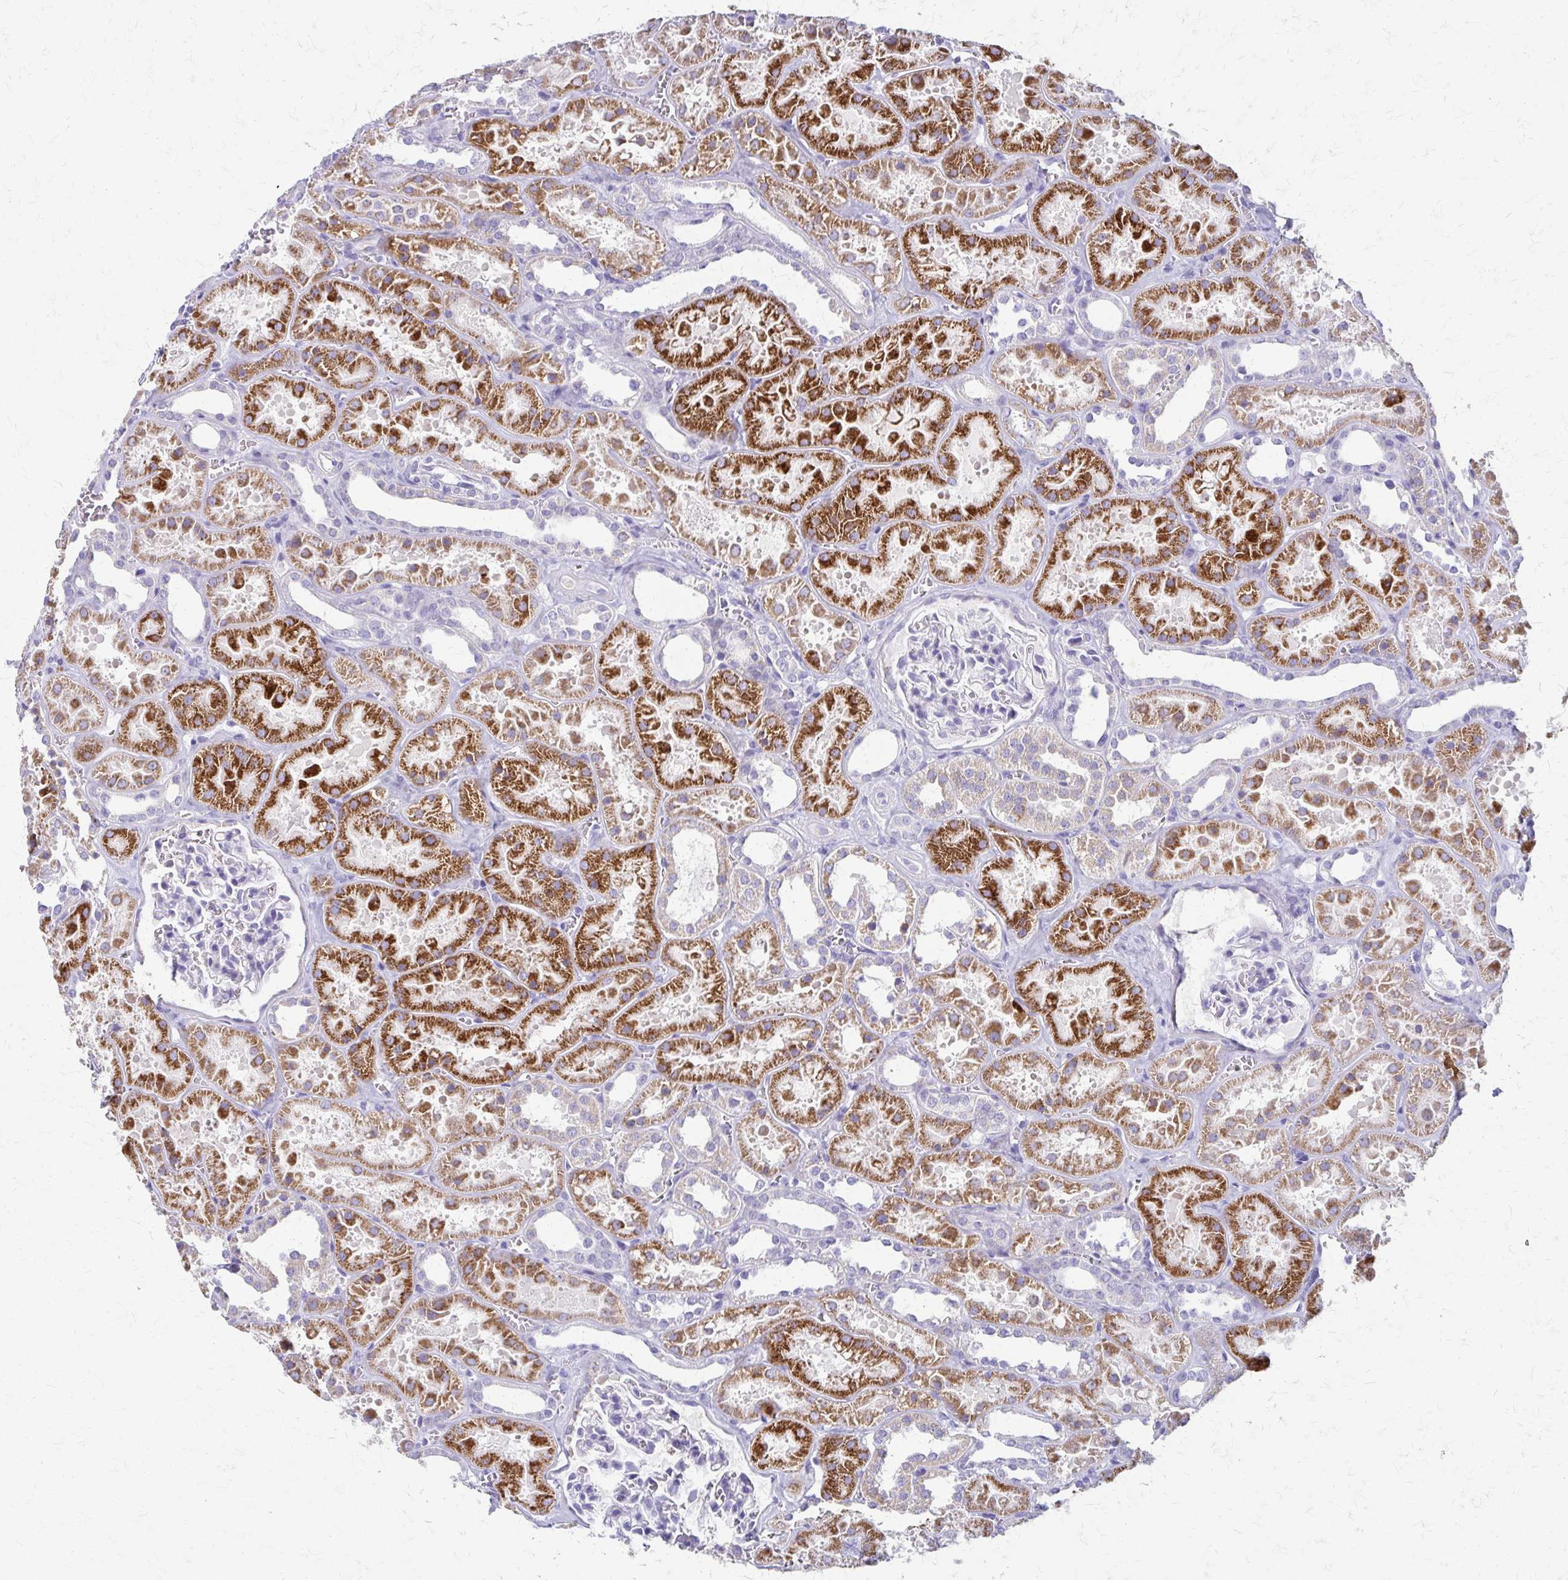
{"staining": {"intensity": "negative", "quantity": "none", "location": "none"}, "tissue": "kidney", "cell_type": "Cells in glomeruli", "image_type": "normal", "snomed": [{"axis": "morphology", "description": "Normal tissue, NOS"}, {"axis": "topography", "description": "Kidney"}], "caption": "Cells in glomeruli show no significant staining in benign kidney.", "gene": "ZSCAN5B", "patient": {"sex": "female", "age": 41}}